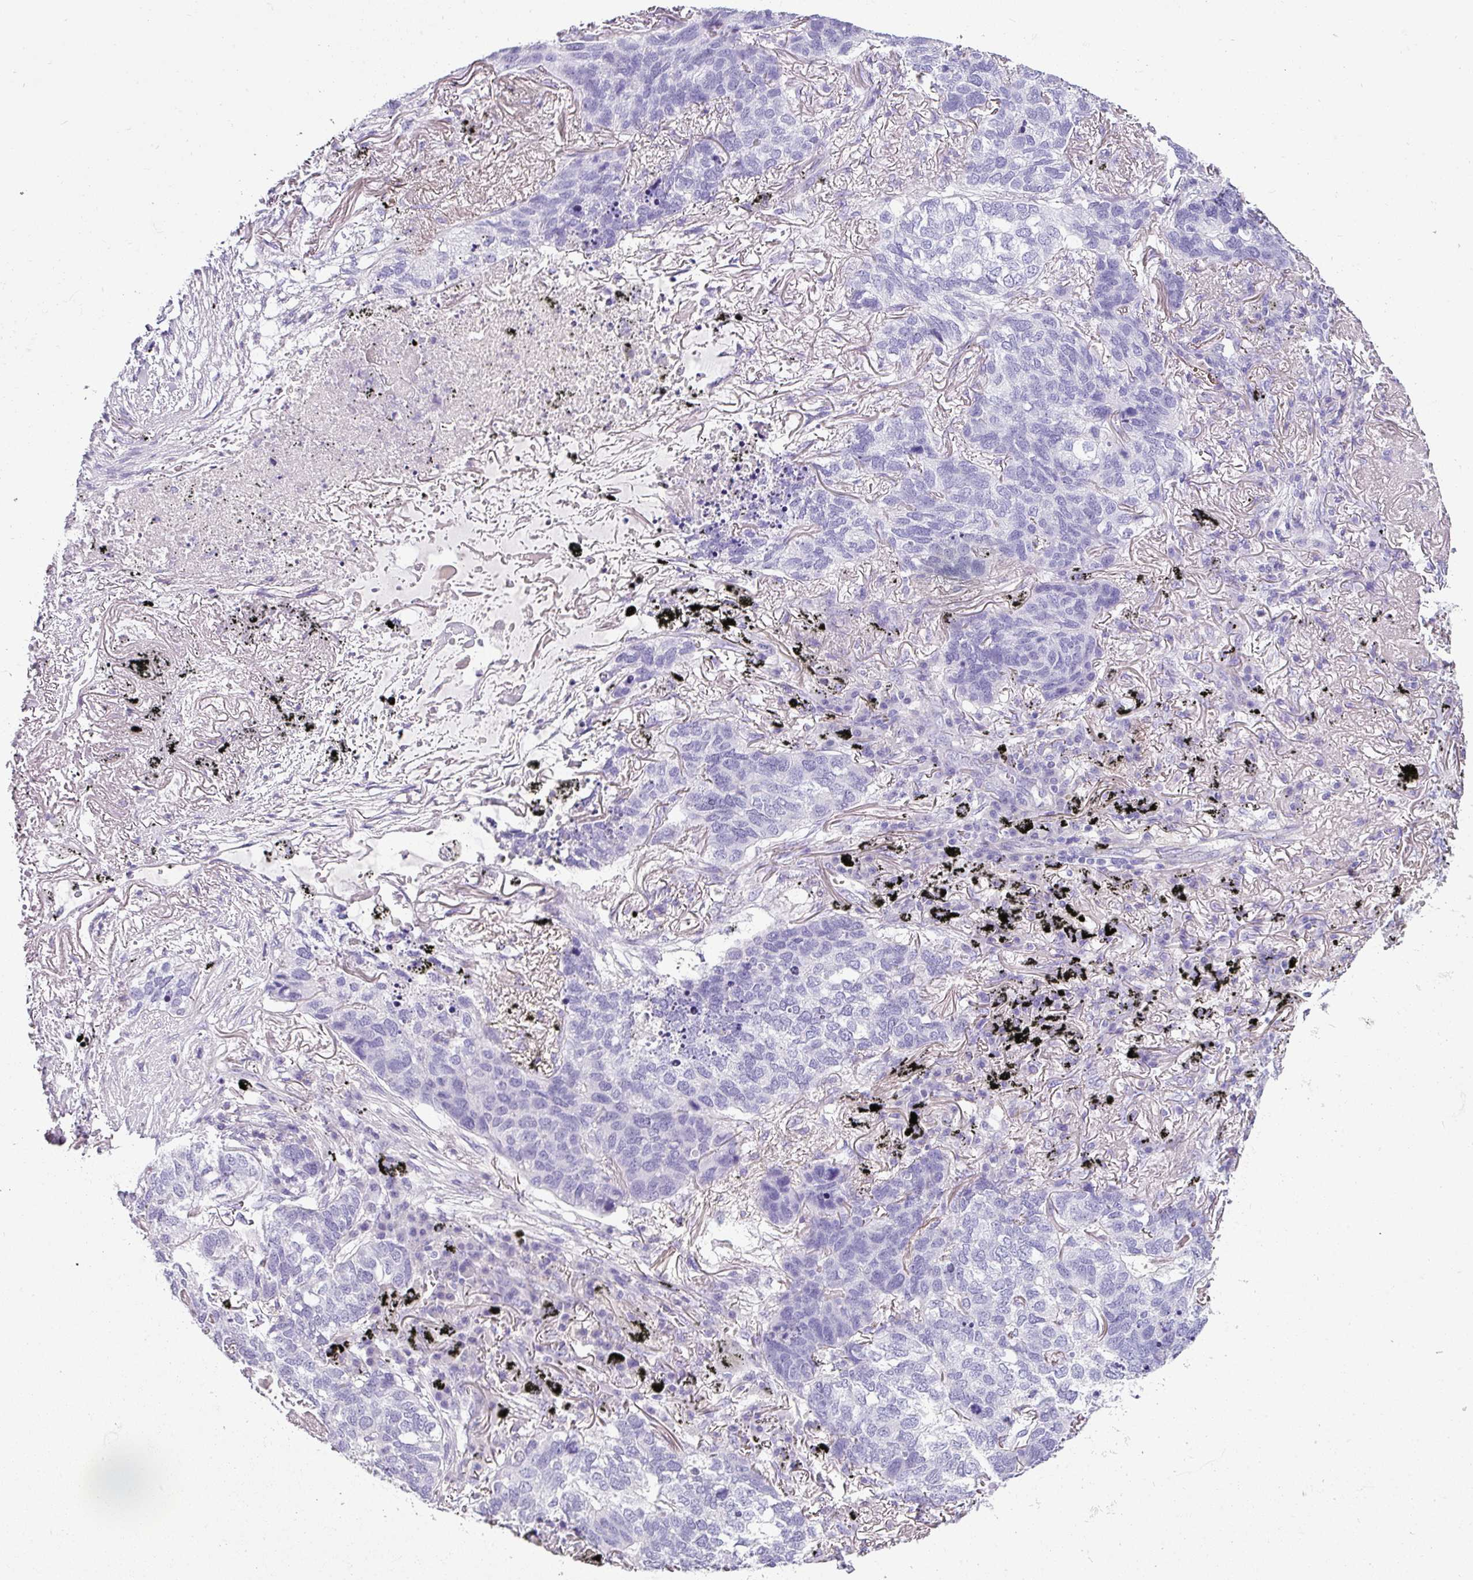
{"staining": {"intensity": "negative", "quantity": "none", "location": "none"}, "tissue": "lung cancer", "cell_type": "Tumor cells", "image_type": "cancer", "snomed": [{"axis": "morphology", "description": "Squamous cell carcinoma, NOS"}, {"axis": "topography", "description": "Lung"}], "caption": "This is an immunohistochemistry (IHC) image of human lung cancer. There is no staining in tumor cells.", "gene": "VCX2", "patient": {"sex": "female", "age": 63}}